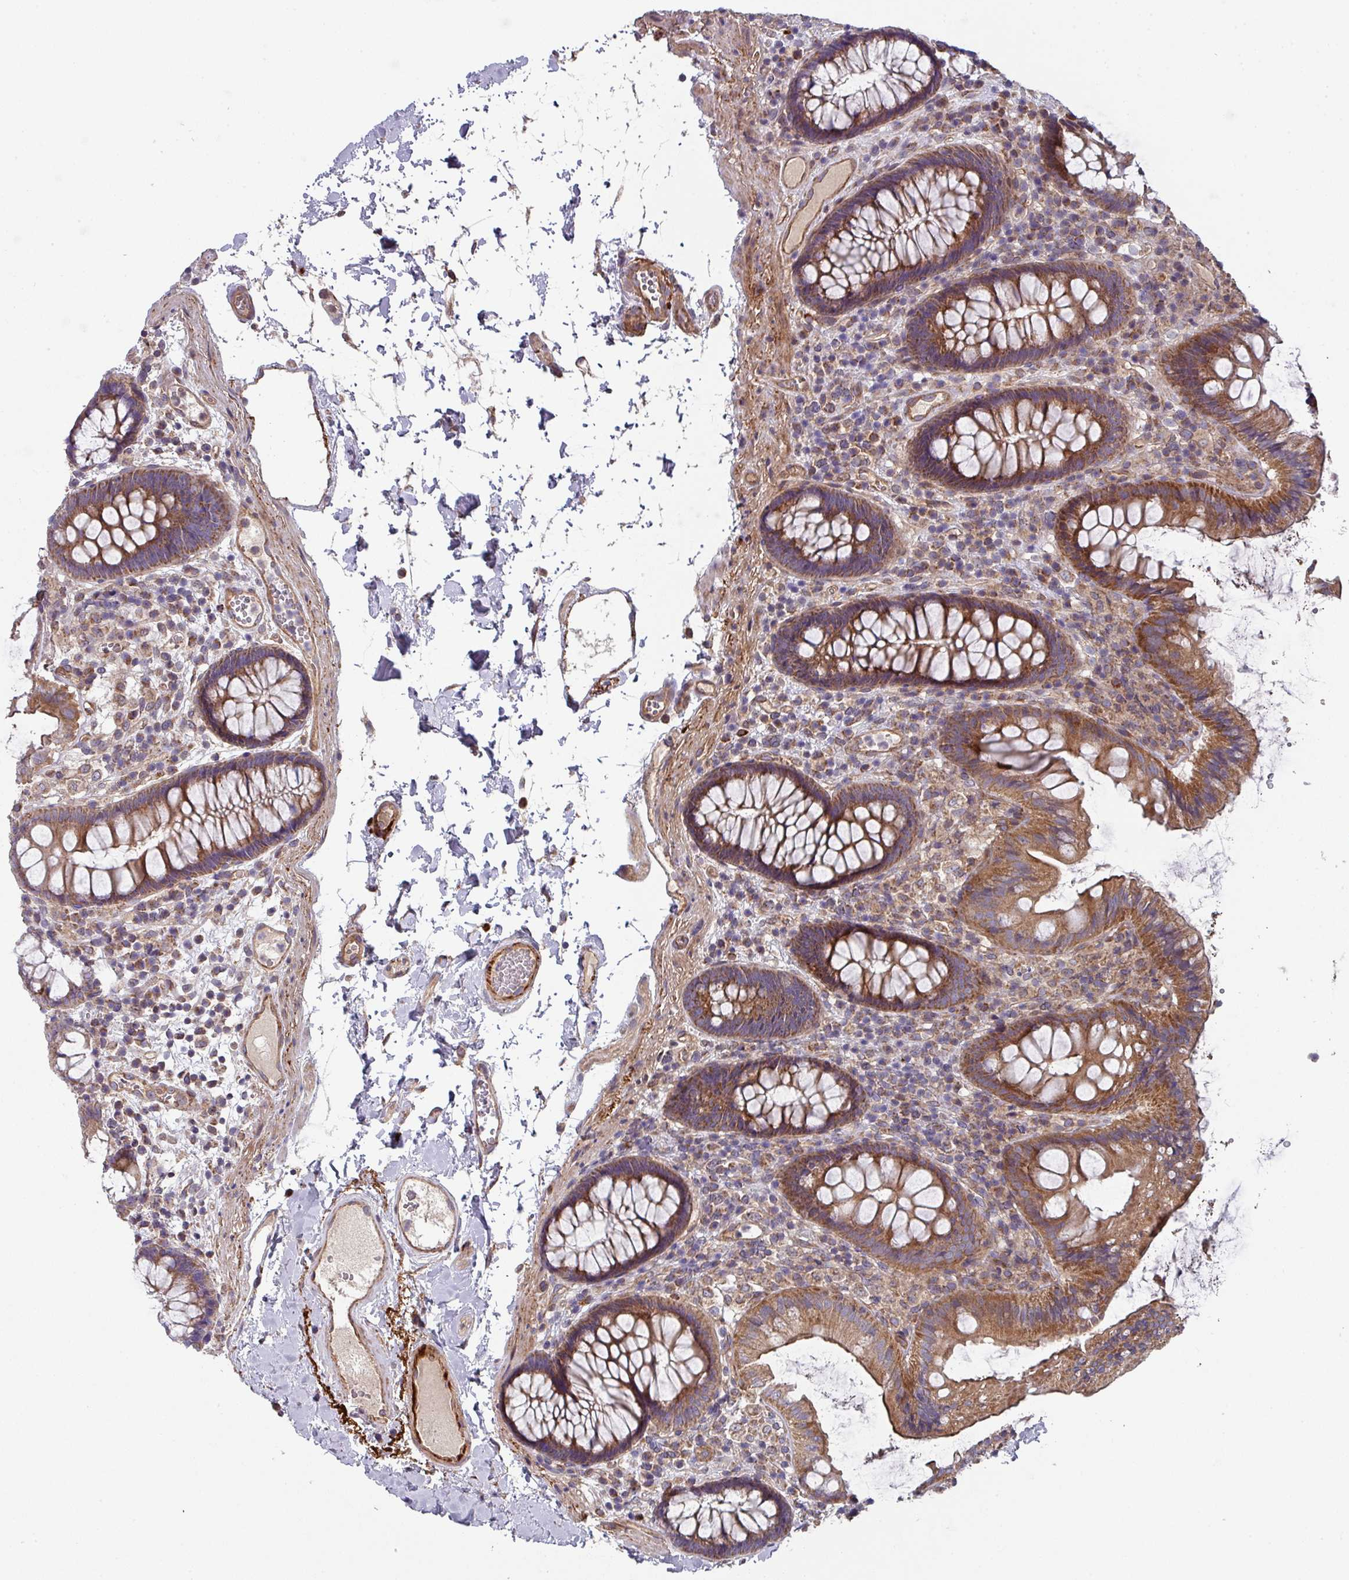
{"staining": {"intensity": "moderate", "quantity": ">75%", "location": "cytoplasmic/membranous"}, "tissue": "colon", "cell_type": "Endothelial cells", "image_type": "normal", "snomed": [{"axis": "morphology", "description": "Normal tissue, NOS"}, {"axis": "topography", "description": "Colon"}], "caption": "Colon stained for a protein (brown) demonstrates moderate cytoplasmic/membranous positive positivity in about >75% of endothelial cells.", "gene": "DCAF12L1", "patient": {"sex": "male", "age": 84}}